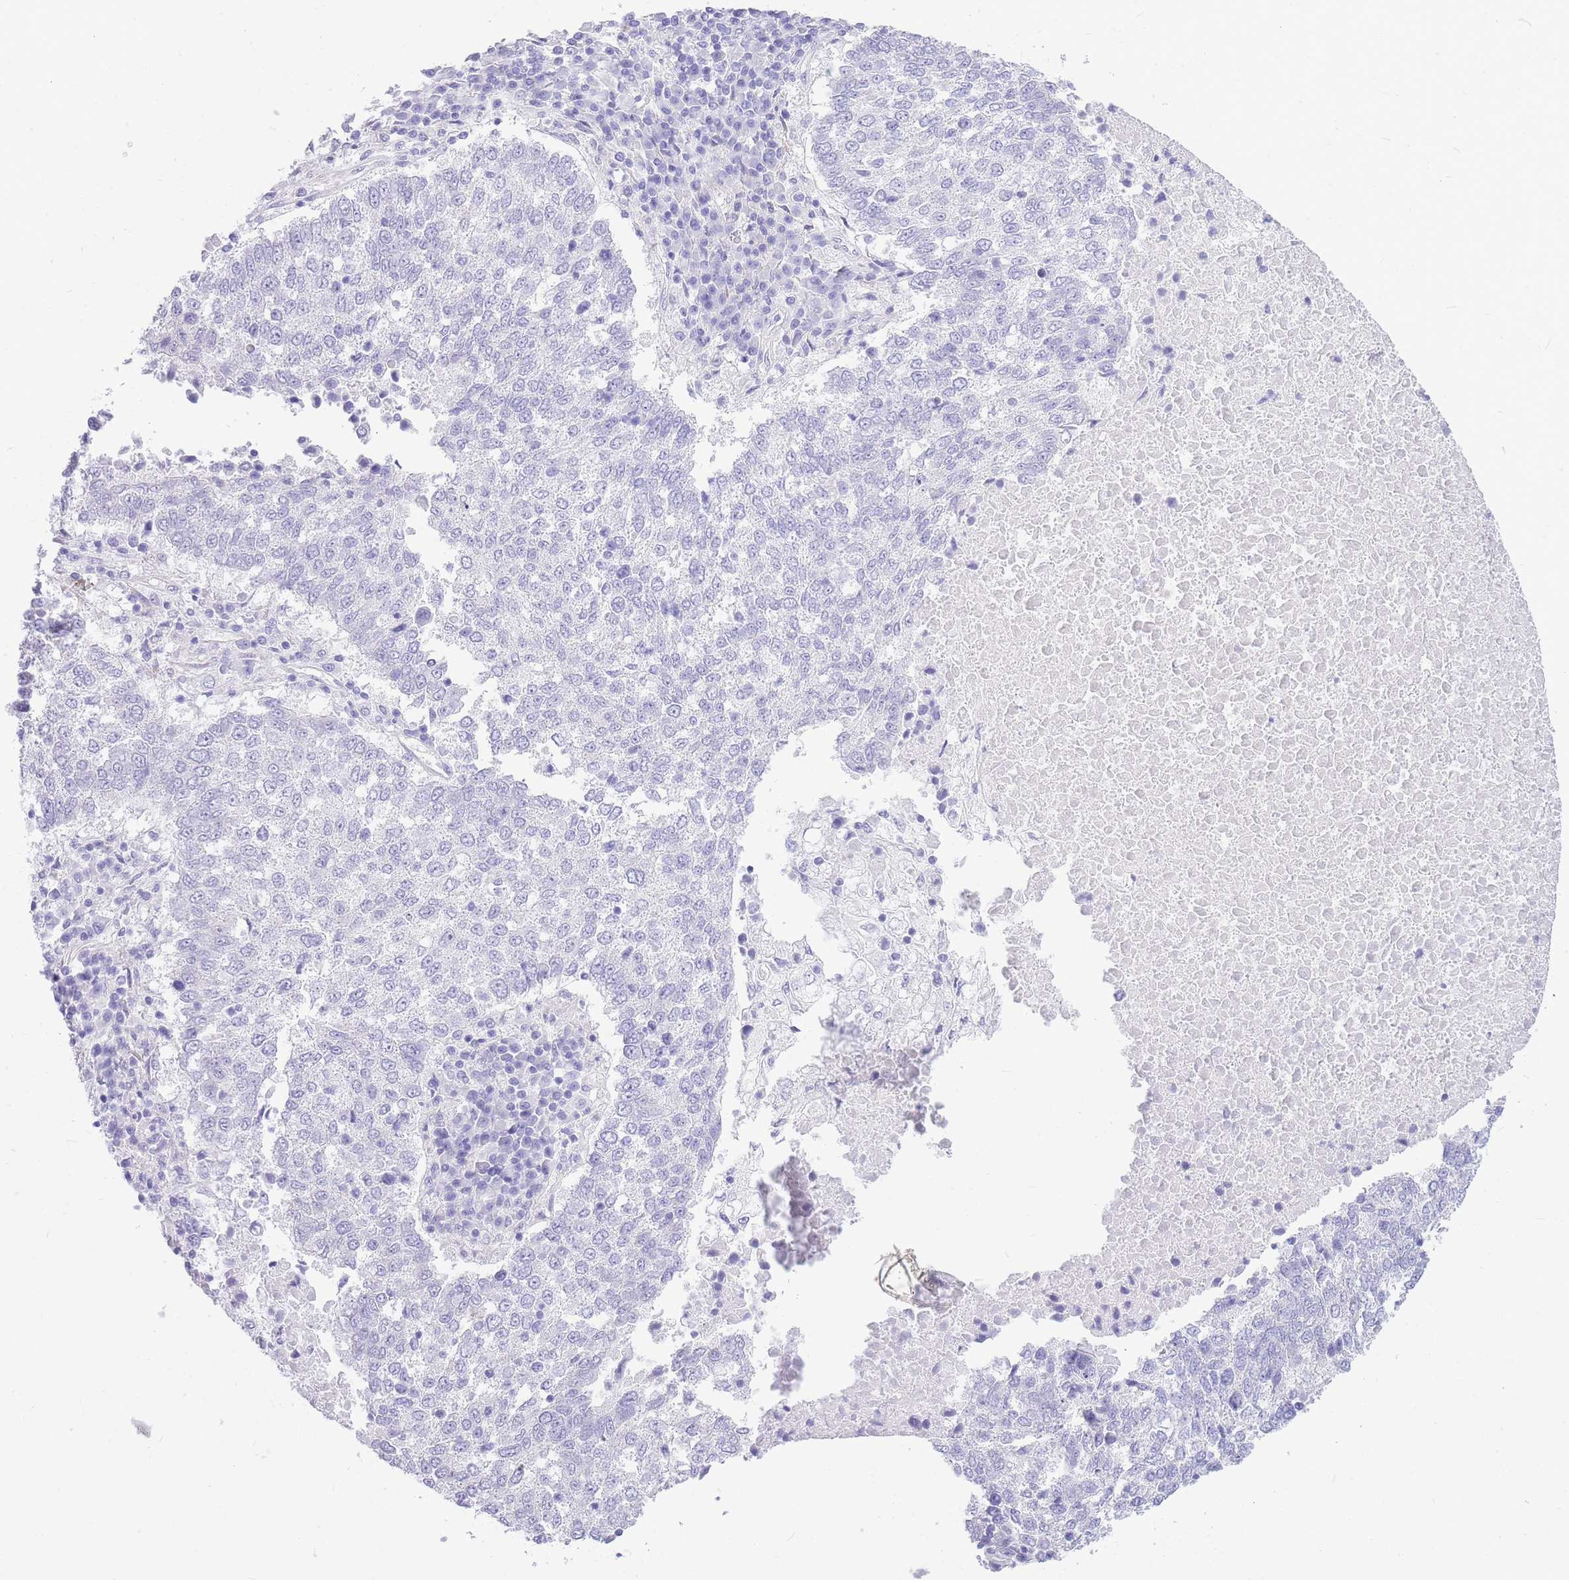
{"staining": {"intensity": "negative", "quantity": "none", "location": "none"}, "tissue": "lung cancer", "cell_type": "Tumor cells", "image_type": "cancer", "snomed": [{"axis": "morphology", "description": "Squamous cell carcinoma, NOS"}, {"axis": "topography", "description": "Lung"}], "caption": "This image is of lung cancer (squamous cell carcinoma) stained with immunohistochemistry to label a protein in brown with the nuclei are counter-stained blue. There is no positivity in tumor cells.", "gene": "ZNF311", "patient": {"sex": "male", "age": 73}}